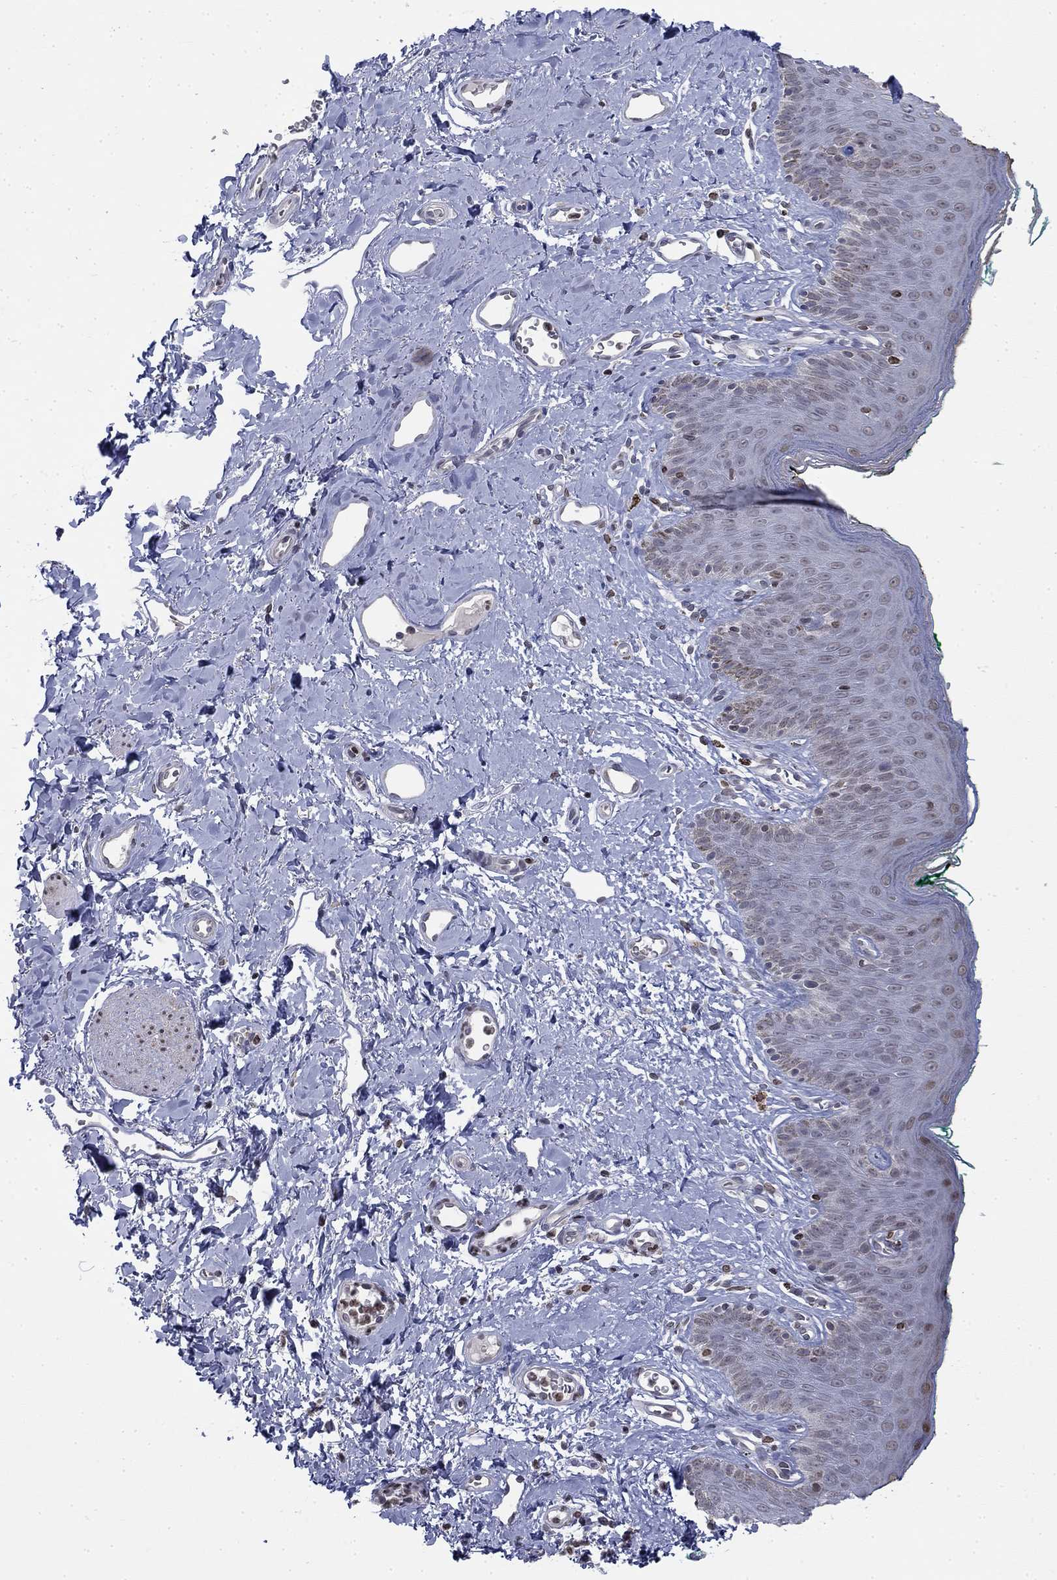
{"staining": {"intensity": "strong", "quantity": "<25%", "location": "nuclear"}, "tissue": "skin", "cell_type": "Epidermal cells", "image_type": "normal", "snomed": [{"axis": "morphology", "description": "Normal tissue, NOS"}, {"axis": "topography", "description": "Vulva"}], "caption": "Skin stained with DAB immunohistochemistry (IHC) reveals medium levels of strong nuclear expression in approximately <25% of epidermal cells.", "gene": "TOR1AIP1", "patient": {"sex": "female", "age": 66}}